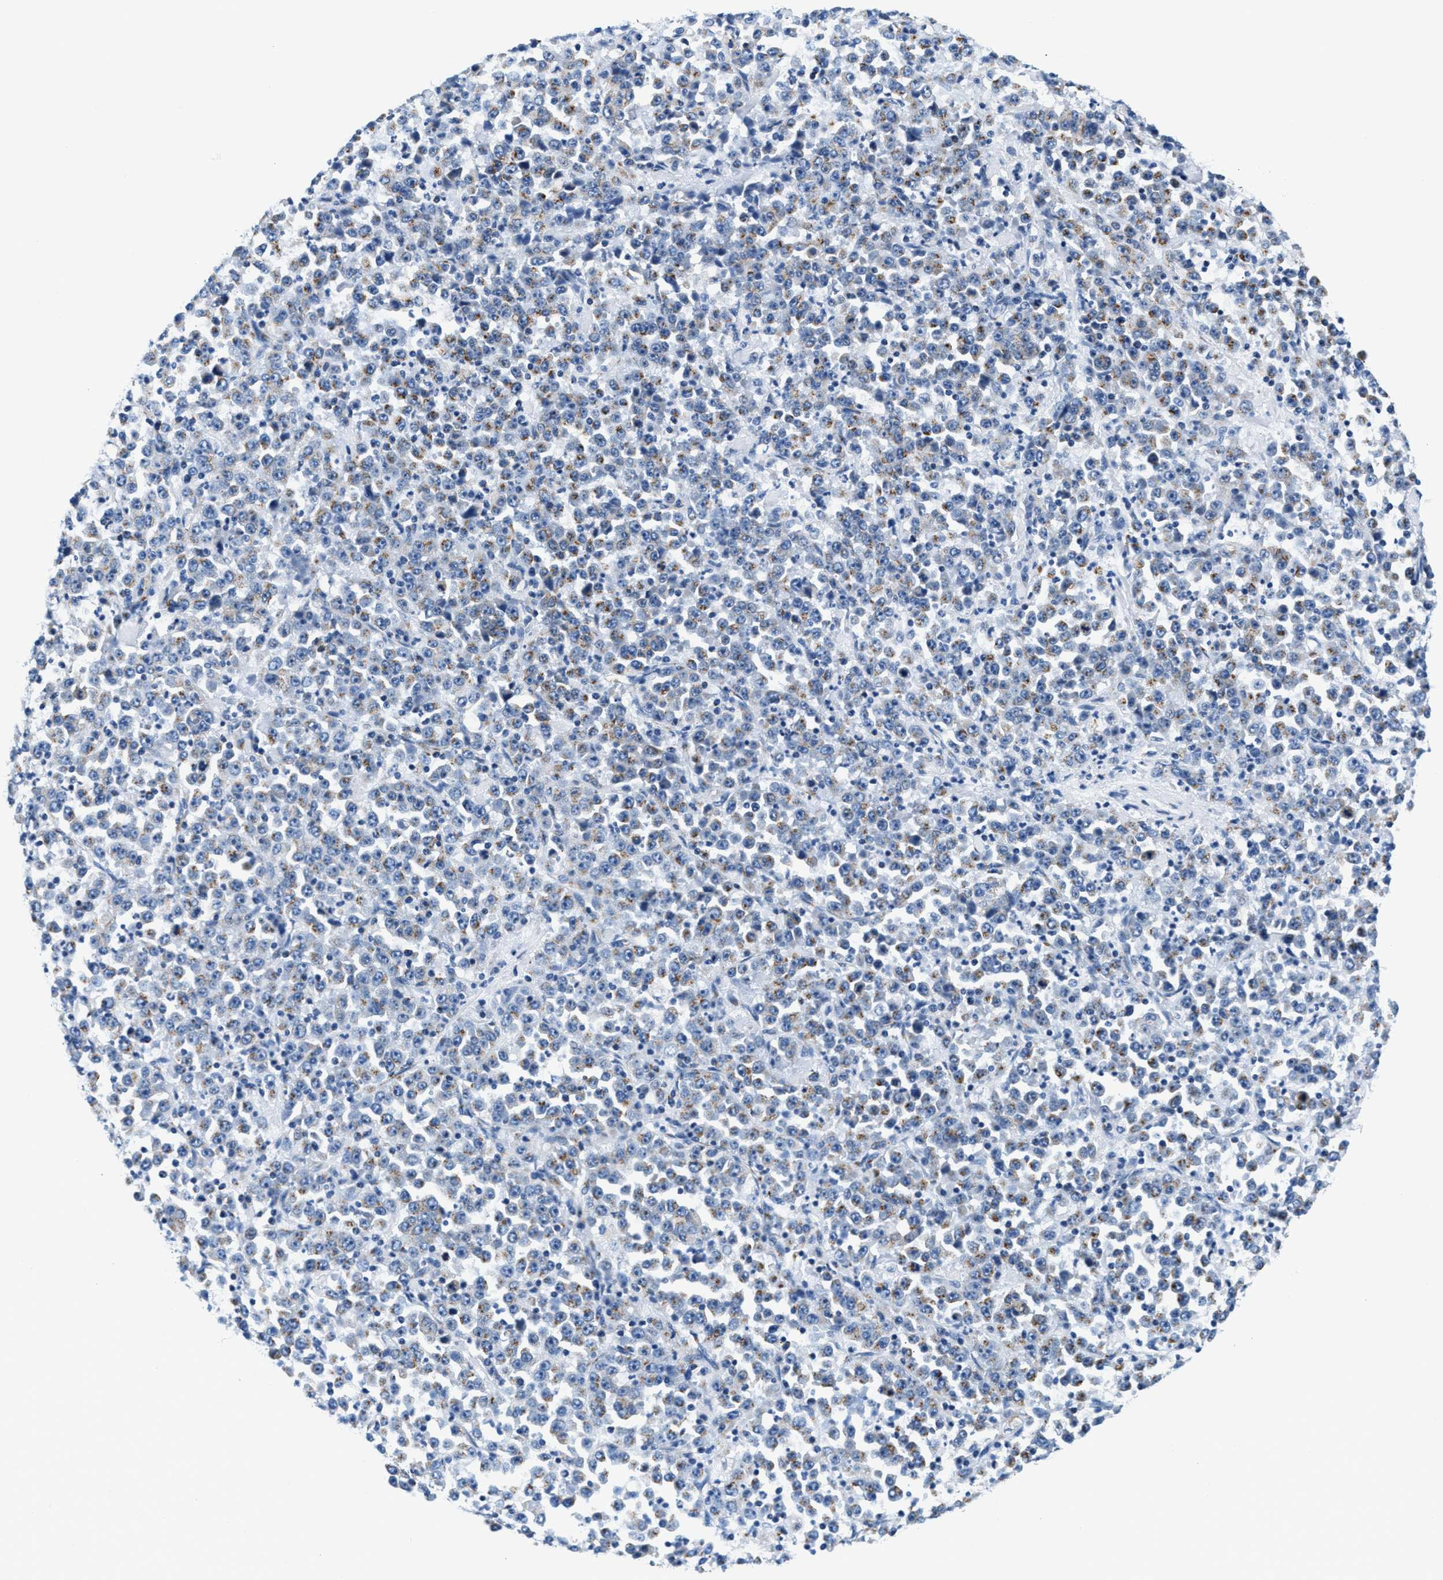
{"staining": {"intensity": "weak", "quantity": ">75%", "location": "cytoplasmic/membranous"}, "tissue": "stomach cancer", "cell_type": "Tumor cells", "image_type": "cancer", "snomed": [{"axis": "morphology", "description": "Normal tissue, NOS"}, {"axis": "morphology", "description": "Adenocarcinoma, NOS"}, {"axis": "topography", "description": "Stomach, upper"}, {"axis": "topography", "description": "Stomach"}], "caption": "This image reveals IHC staining of human stomach cancer, with low weak cytoplasmic/membranous expression in approximately >75% of tumor cells.", "gene": "VPS53", "patient": {"sex": "male", "age": 59}}